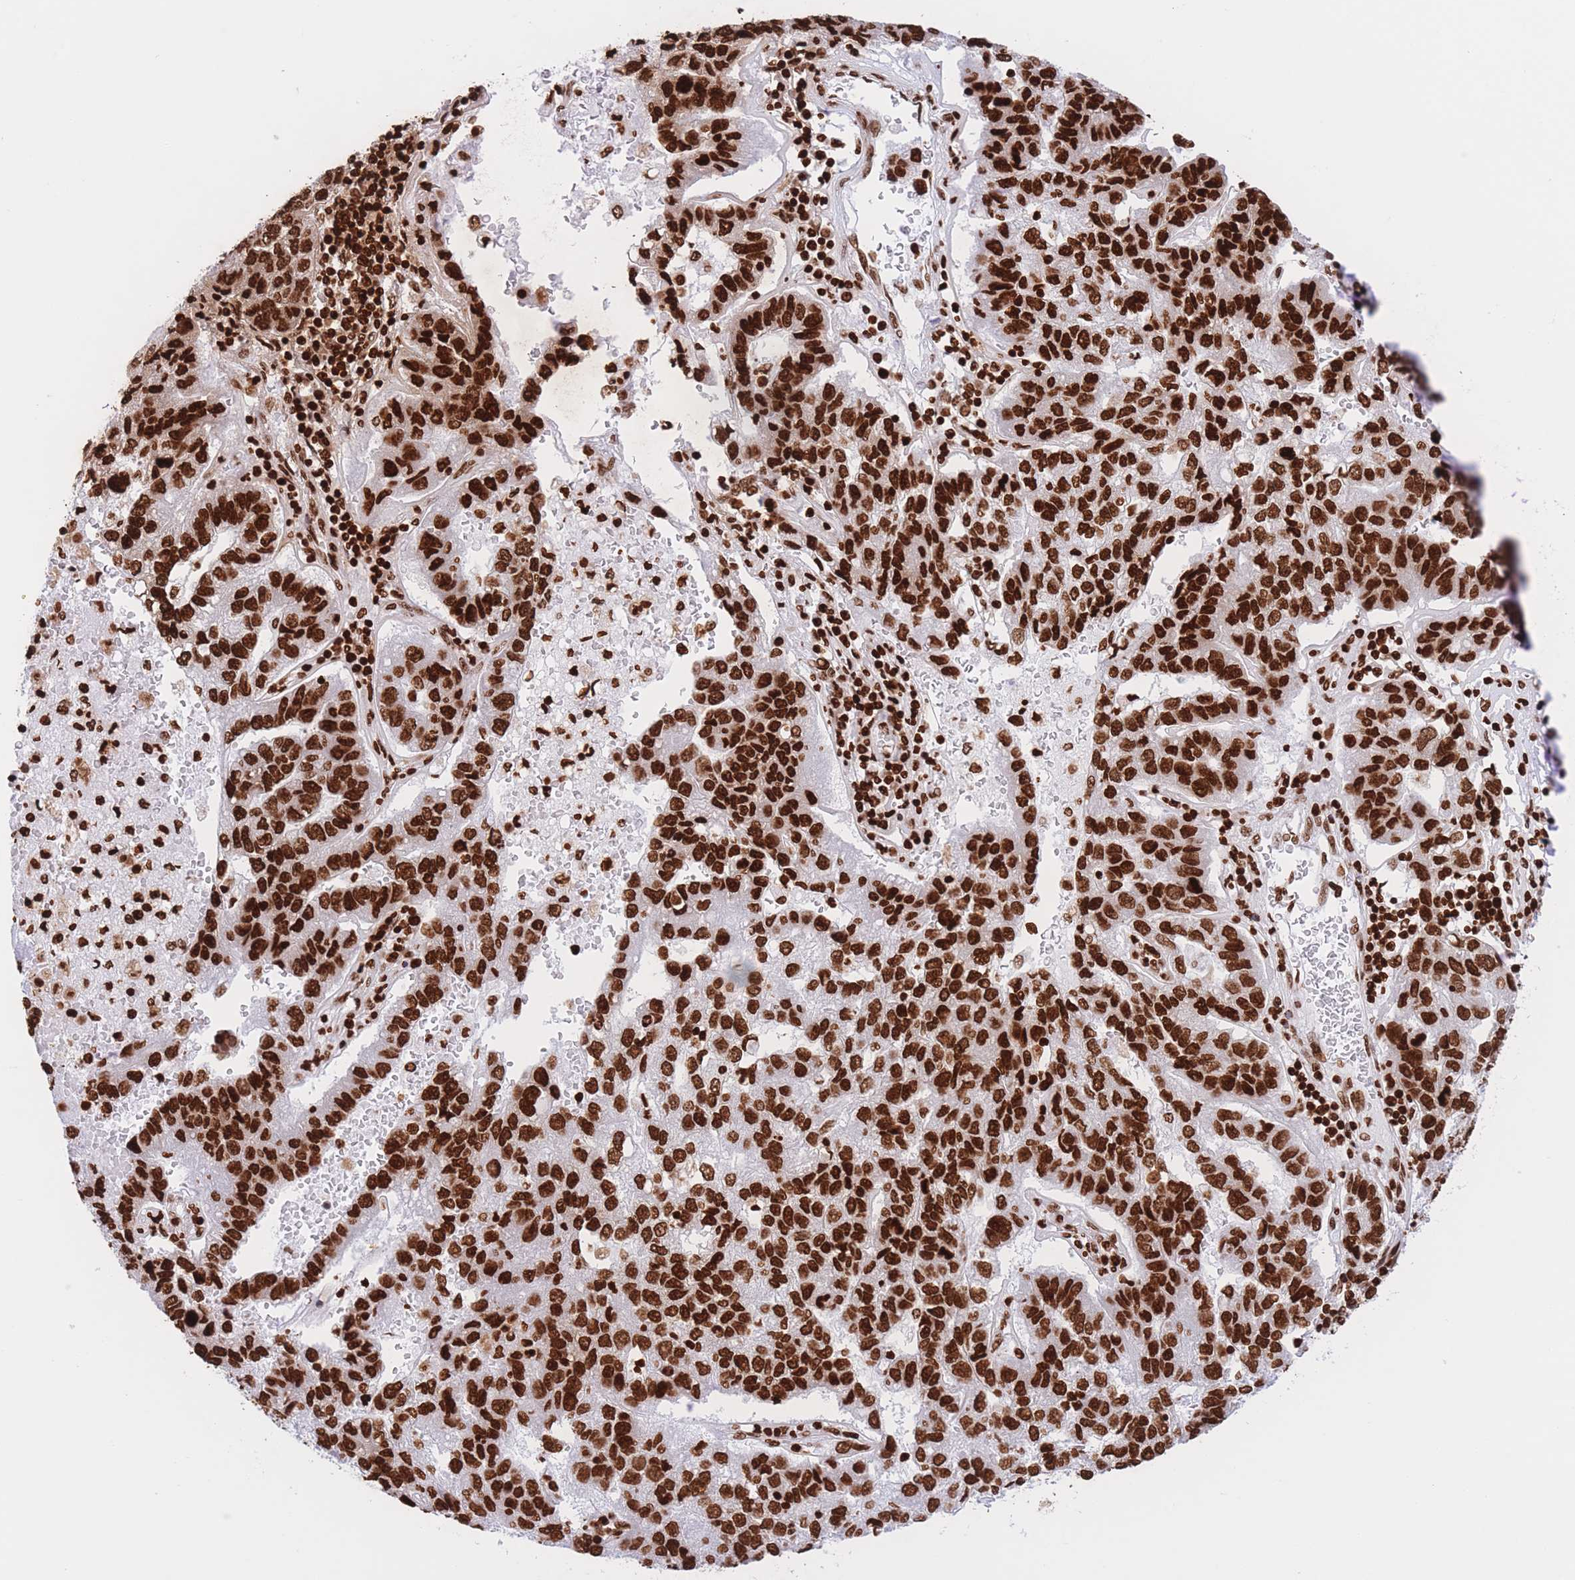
{"staining": {"intensity": "strong", "quantity": ">75%", "location": "nuclear"}, "tissue": "pancreatic cancer", "cell_type": "Tumor cells", "image_type": "cancer", "snomed": [{"axis": "morphology", "description": "Adenocarcinoma, NOS"}, {"axis": "topography", "description": "Pancreas"}], "caption": "IHC of human pancreatic cancer (adenocarcinoma) displays high levels of strong nuclear staining in about >75% of tumor cells.", "gene": "H2BC11", "patient": {"sex": "female", "age": 61}}